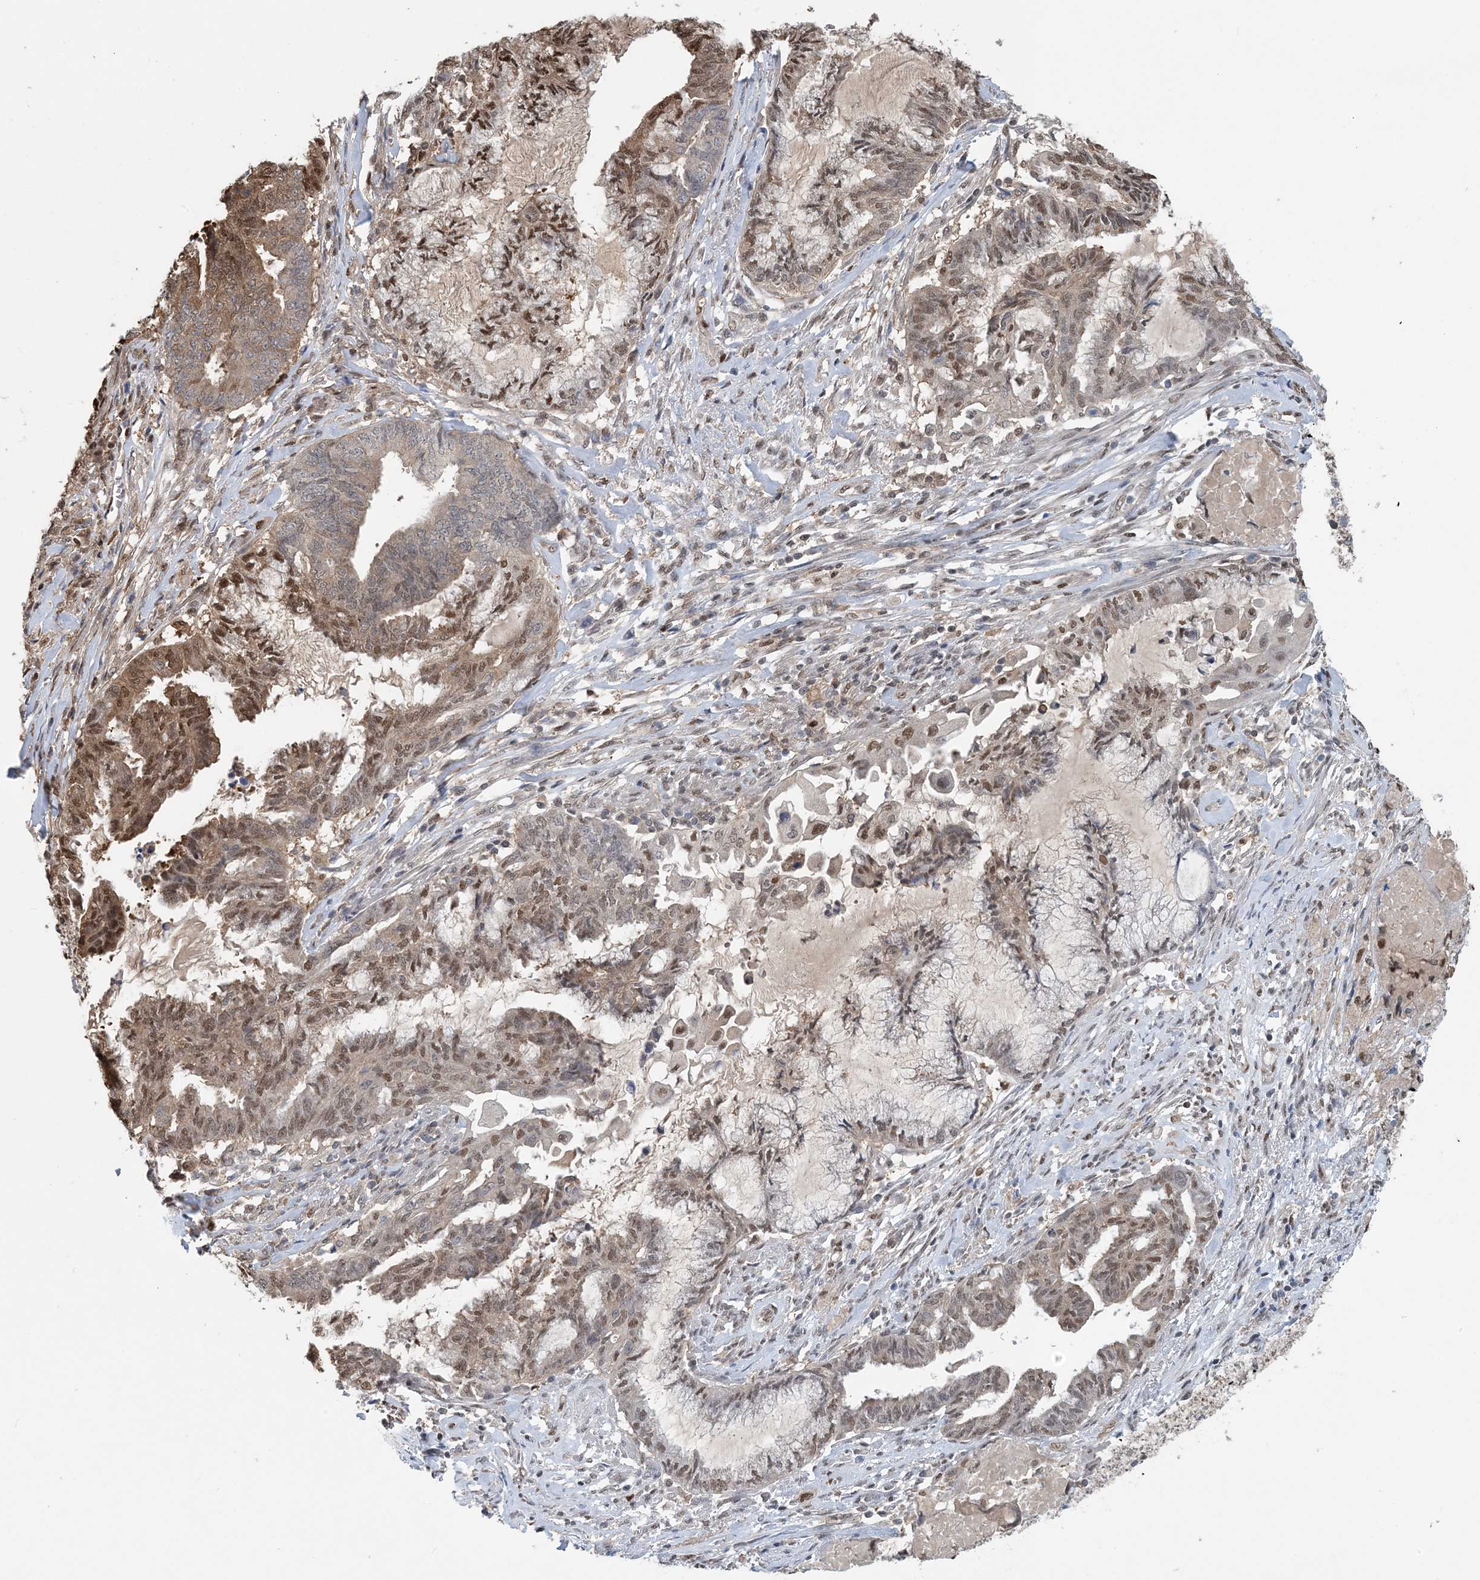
{"staining": {"intensity": "moderate", "quantity": ">75%", "location": "cytoplasmic/membranous,nuclear"}, "tissue": "endometrial cancer", "cell_type": "Tumor cells", "image_type": "cancer", "snomed": [{"axis": "morphology", "description": "Adenocarcinoma, NOS"}, {"axis": "topography", "description": "Endometrium"}], "caption": "Immunohistochemistry staining of endometrial cancer, which displays medium levels of moderate cytoplasmic/membranous and nuclear expression in about >75% of tumor cells indicating moderate cytoplasmic/membranous and nuclear protein expression. The staining was performed using DAB (brown) for protein detection and nuclei were counterstained in hematoxylin (blue).", "gene": "HIKESHI", "patient": {"sex": "female", "age": 86}}